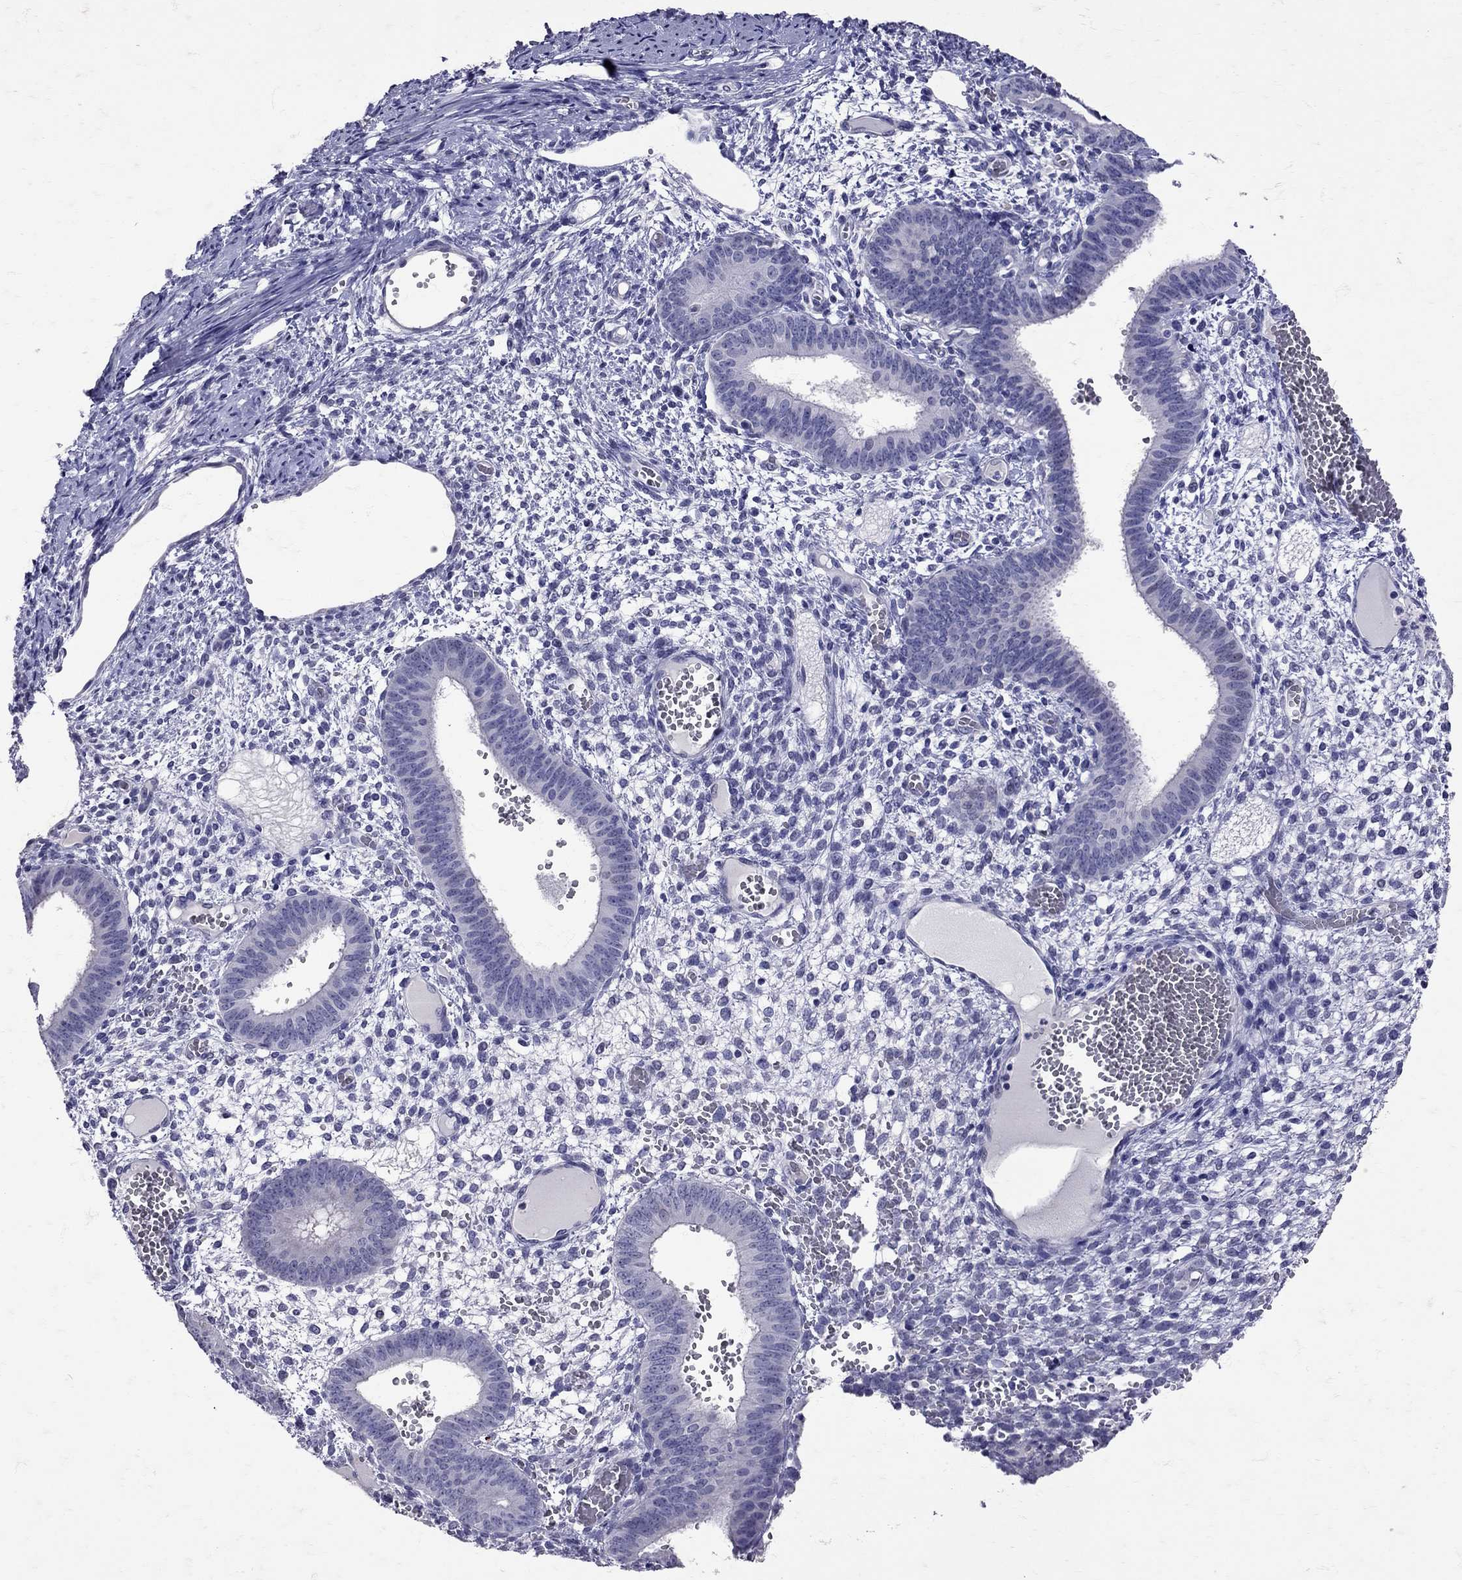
{"staining": {"intensity": "negative", "quantity": "none", "location": "none"}, "tissue": "endometrium", "cell_type": "Cells in endometrial stroma", "image_type": "normal", "snomed": [{"axis": "morphology", "description": "Normal tissue, NOS"}, {"axis": "topography", "description": "Endometrium"}], "caption": "IHC photomicrograph of benign endometrium: endometrium stained with DAB displays no significant protein expression in cells in endometrial stroma. (Stains: DAB (3,3'-diaminobenzidine) immunohistochemistry (IHC) with hematoxylin counter stain, Microscopy: brightfield microscopy at high magnification).", "gene": "SST", "patient": {"sex": "female", "age": 42}}